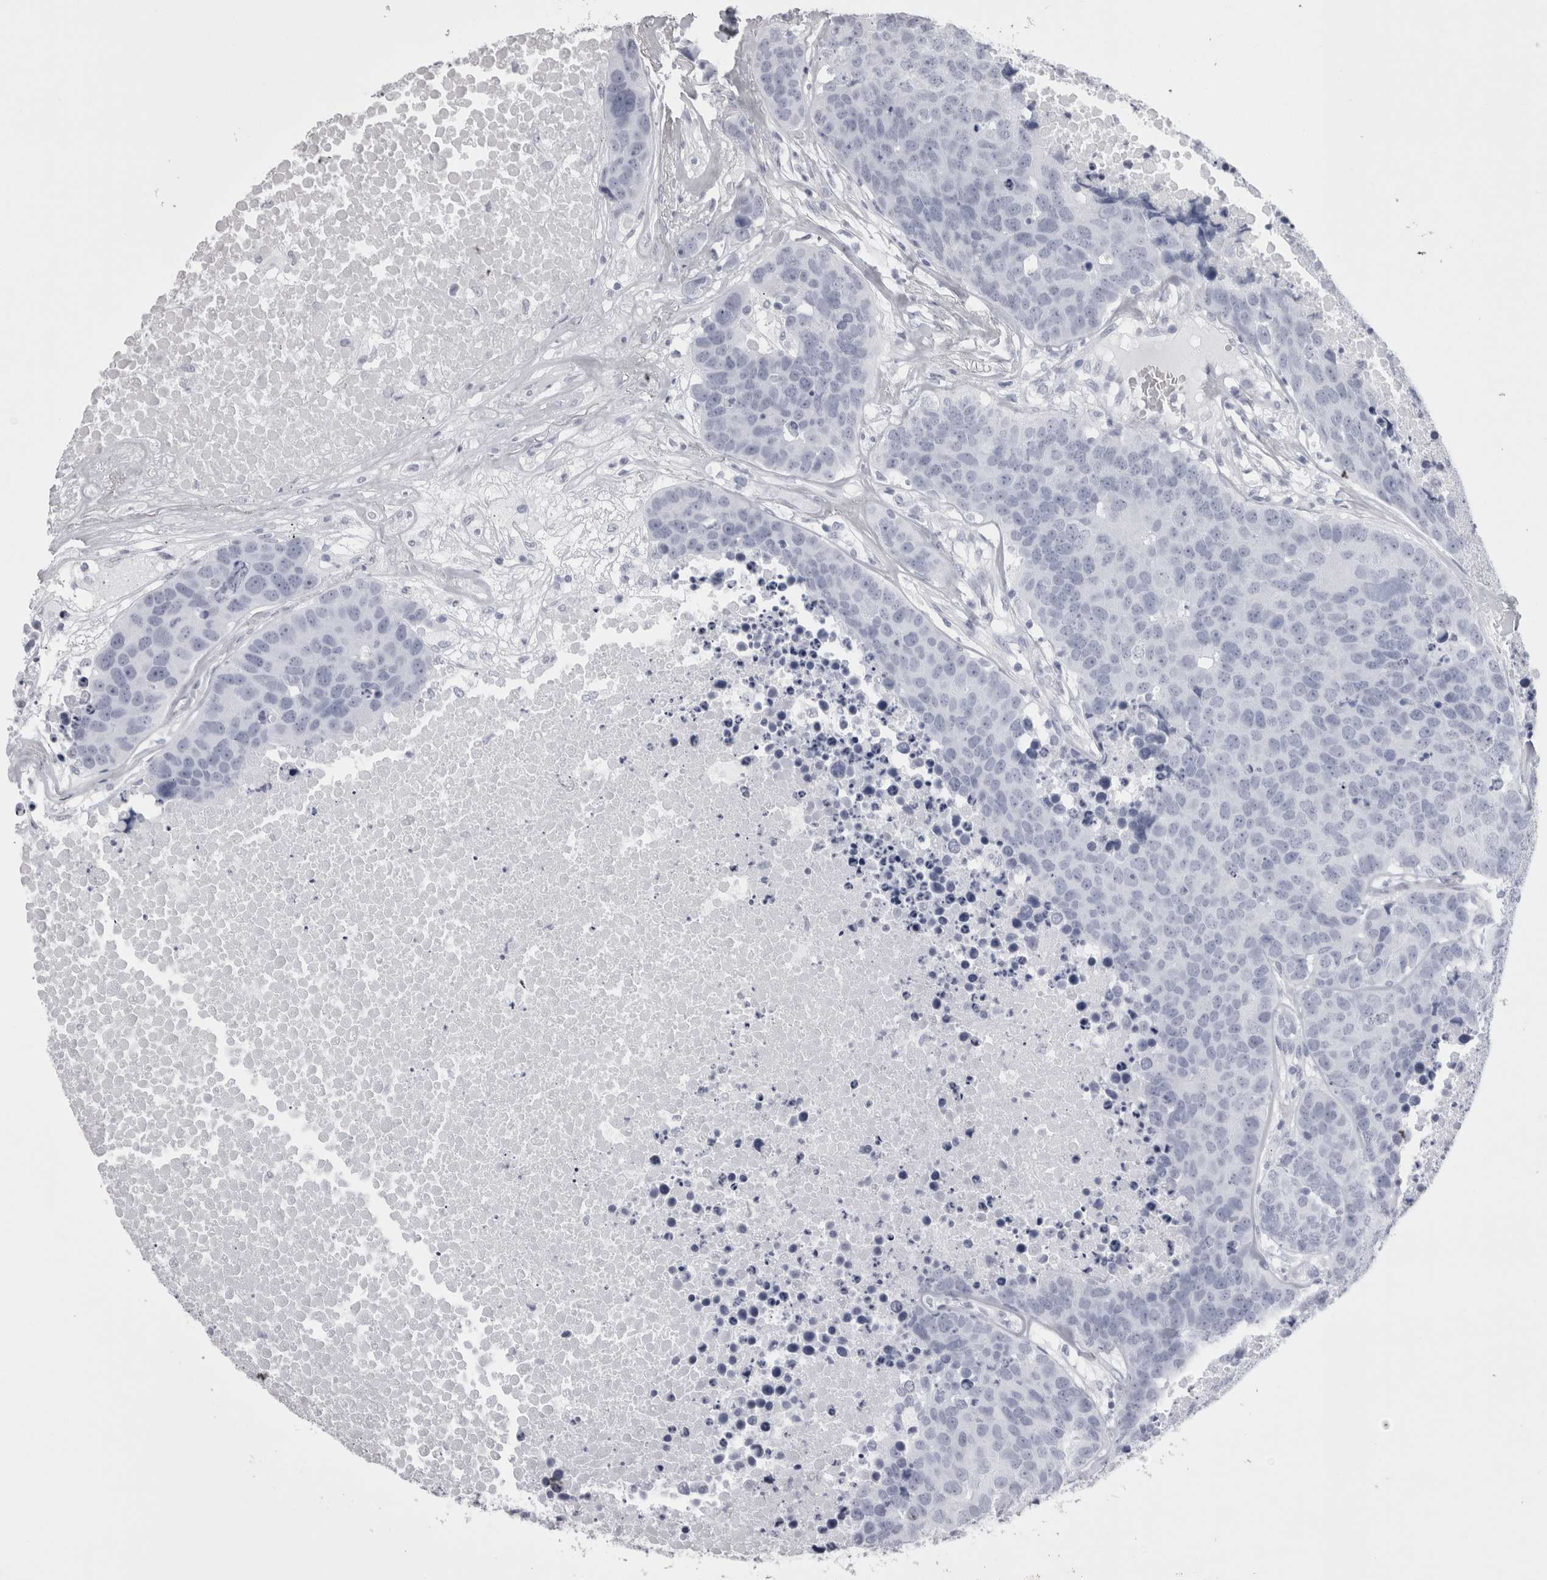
{"staining": {"intensity": "negative", "quantity": "none", "location": "none"}, "tissue": "carcinoid", "cell_type": "Tumor cells", "image_type": "cancer", "snomed": [{"axis": "morphology", "description": "Carcinoid, malignant, NOS"}, {"axis": "topography", "description": "Lung"}], "caption": "Protein analysis of carcinoid reveals no significant staining in tumor cells.", "gene": "SKAP1", "patient": {"sex": "male", "age": 60}}